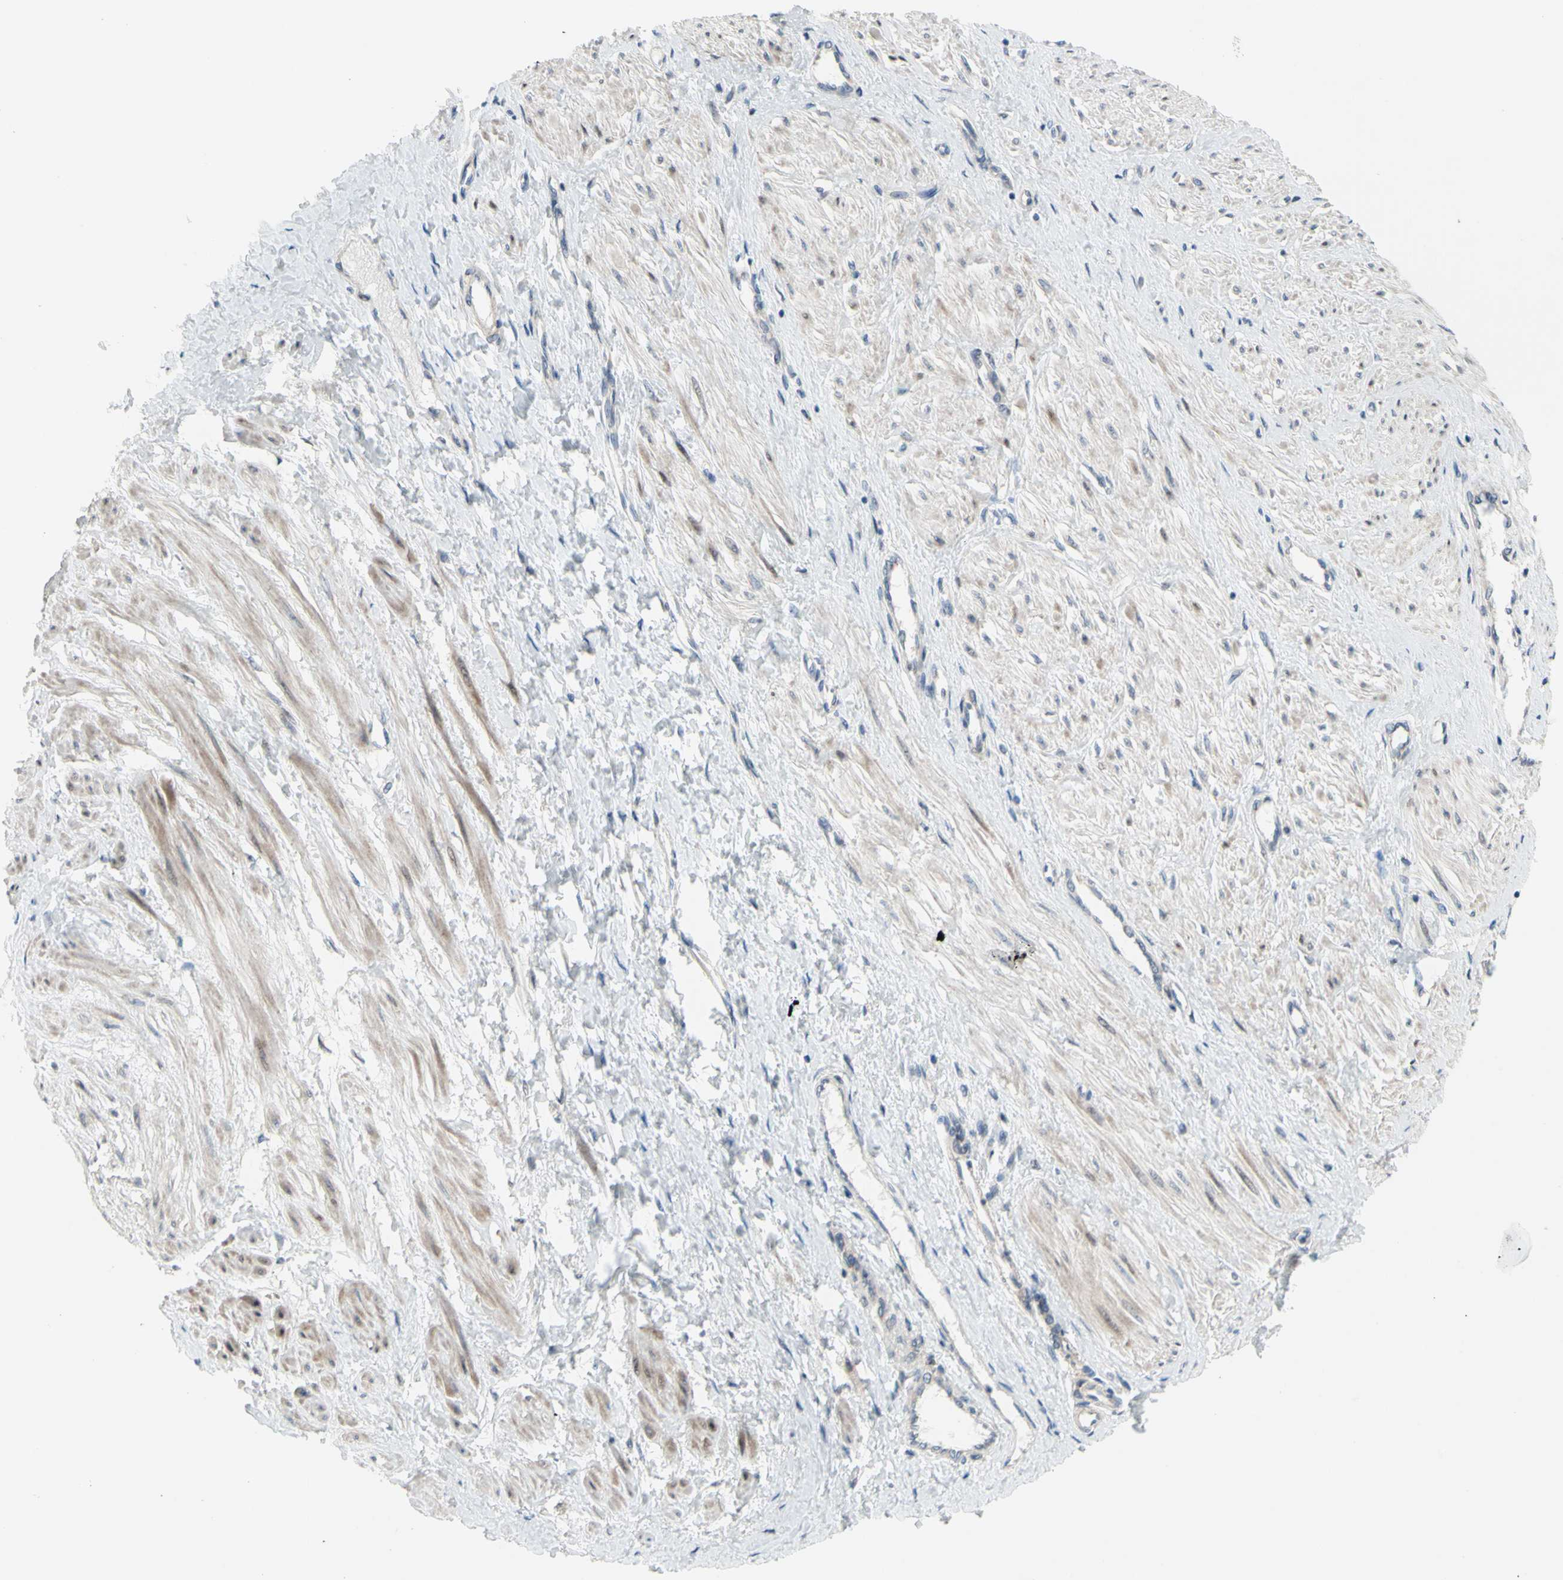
{"staining": {"intensity": "weak", "quantity": "25%-75%", "location": "cytoplasmic/membranous"}, "tissue": "smooth muscle", "cell_type": "Smooth muscle cells", "image_type": "normal", "snomed": [{"axis": "morphology", "description": "Normal tissue, NOS"}, {"axis": "topography", "description": "Smooth muscle"}, {"axis": "topography", "description": "Uterus"}], "caption": "Immunohistochemistry micrograph of unremarkable smooth muscle stained for a protein (brown), which demonstrates low levels of weak cytoplasmic/membranous staining in about 25%-75% of smooth muscle cells.", "gene": "GRAMD2B", "patient": {"sex": "female", "age": 39}}